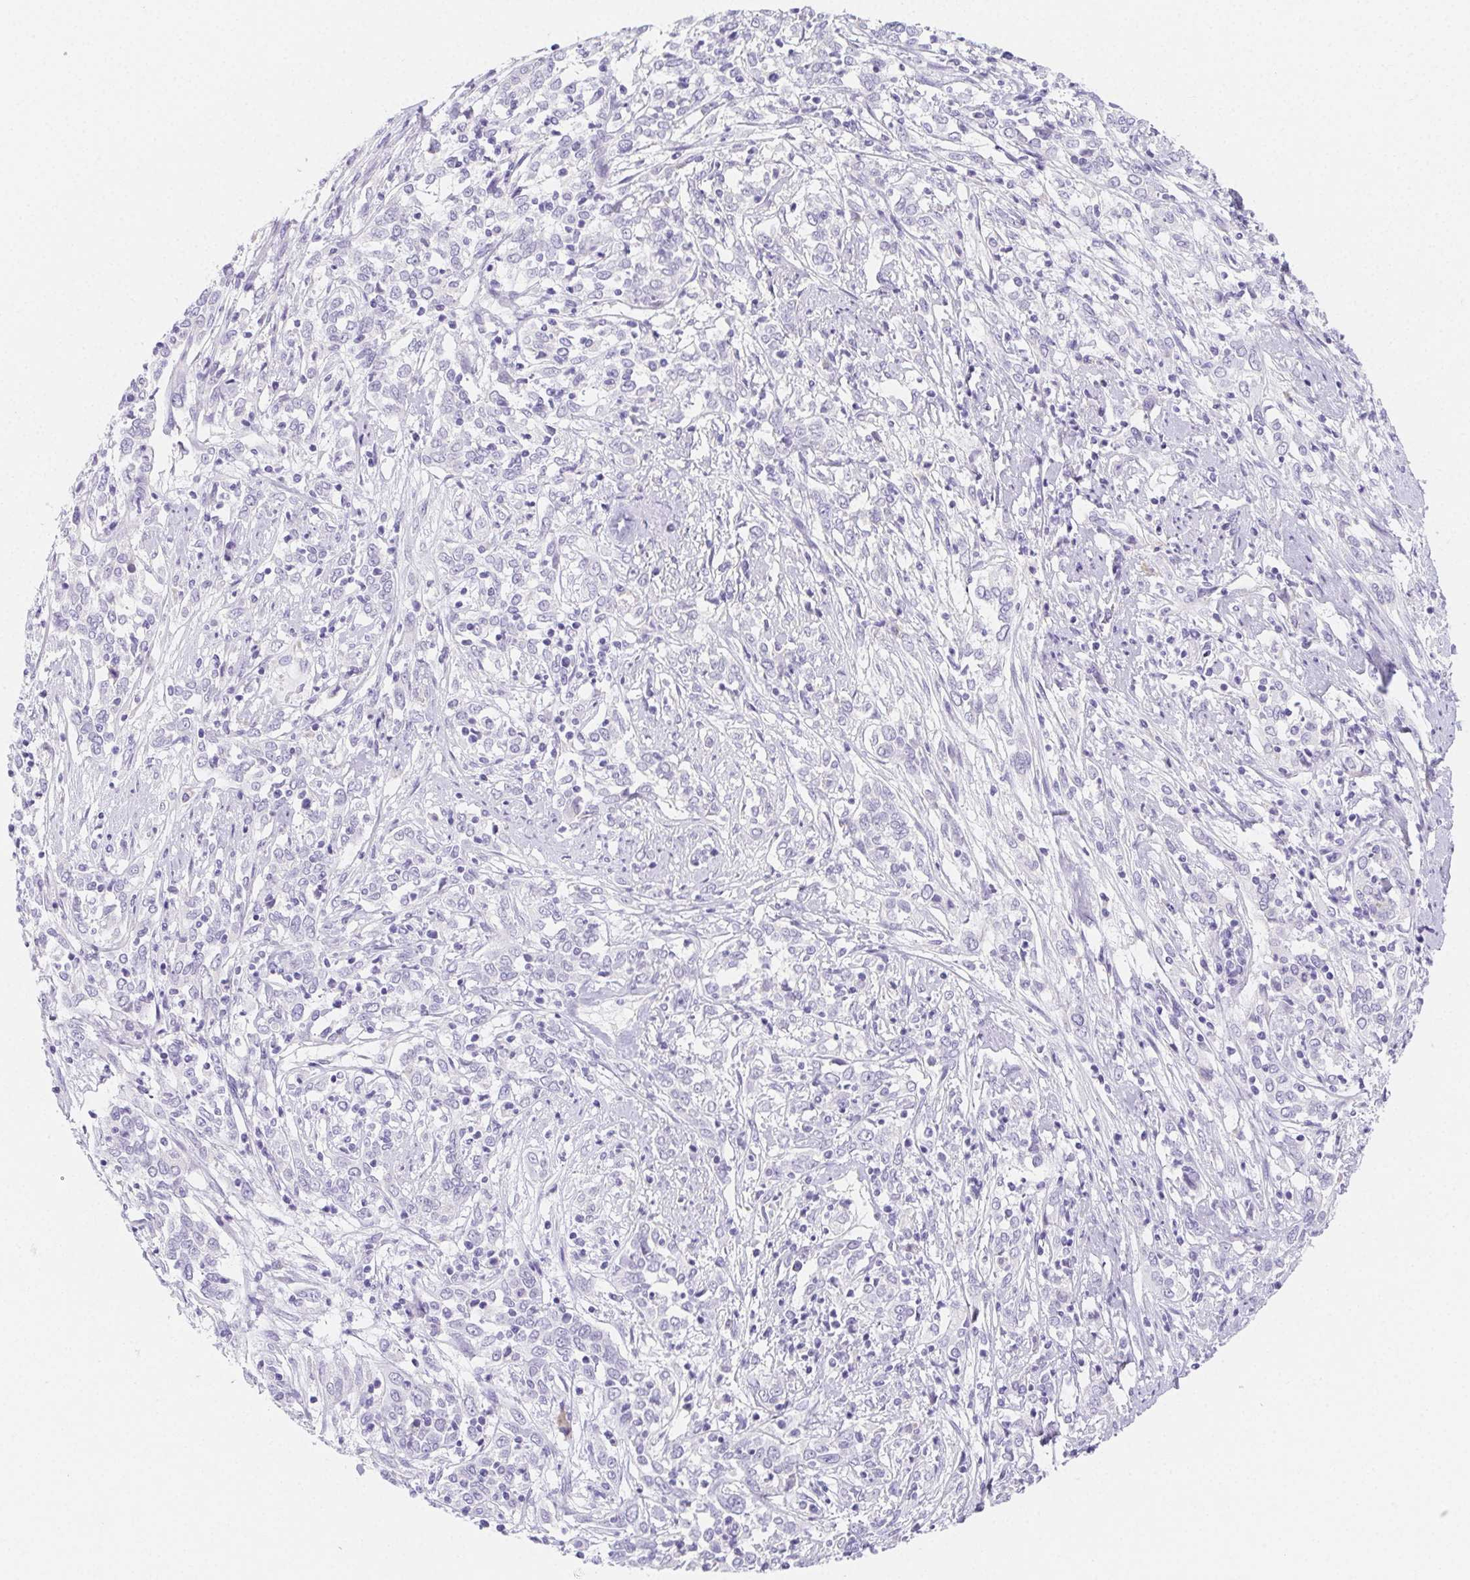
{"staining": {"intensity": "negative", "quantity": "none", "location": "none"}, "tissue": "cervical cancer", "cell_type": "Tumor cells", "image_type": "cancer", "snomed": [{"axis": "morphology", "description": "Adenocarcinoma, NOS"}, {"axis": "topography", "description": "Cervix"}], "caption": "Immunohistochemistry (IHC) image of neoplastic tissue: human cervical adenocarcinoma stained with DAB (3,3'-diaminobenzidine) demonstrates no significant protein staining in tumor cells. (Stains: DAB IHC with hematoxylin counter stain, Microscopy: brightfield microscopy at high magnification).", "gene": "HRC", "patient": {"sex": "female", "age": 40}}